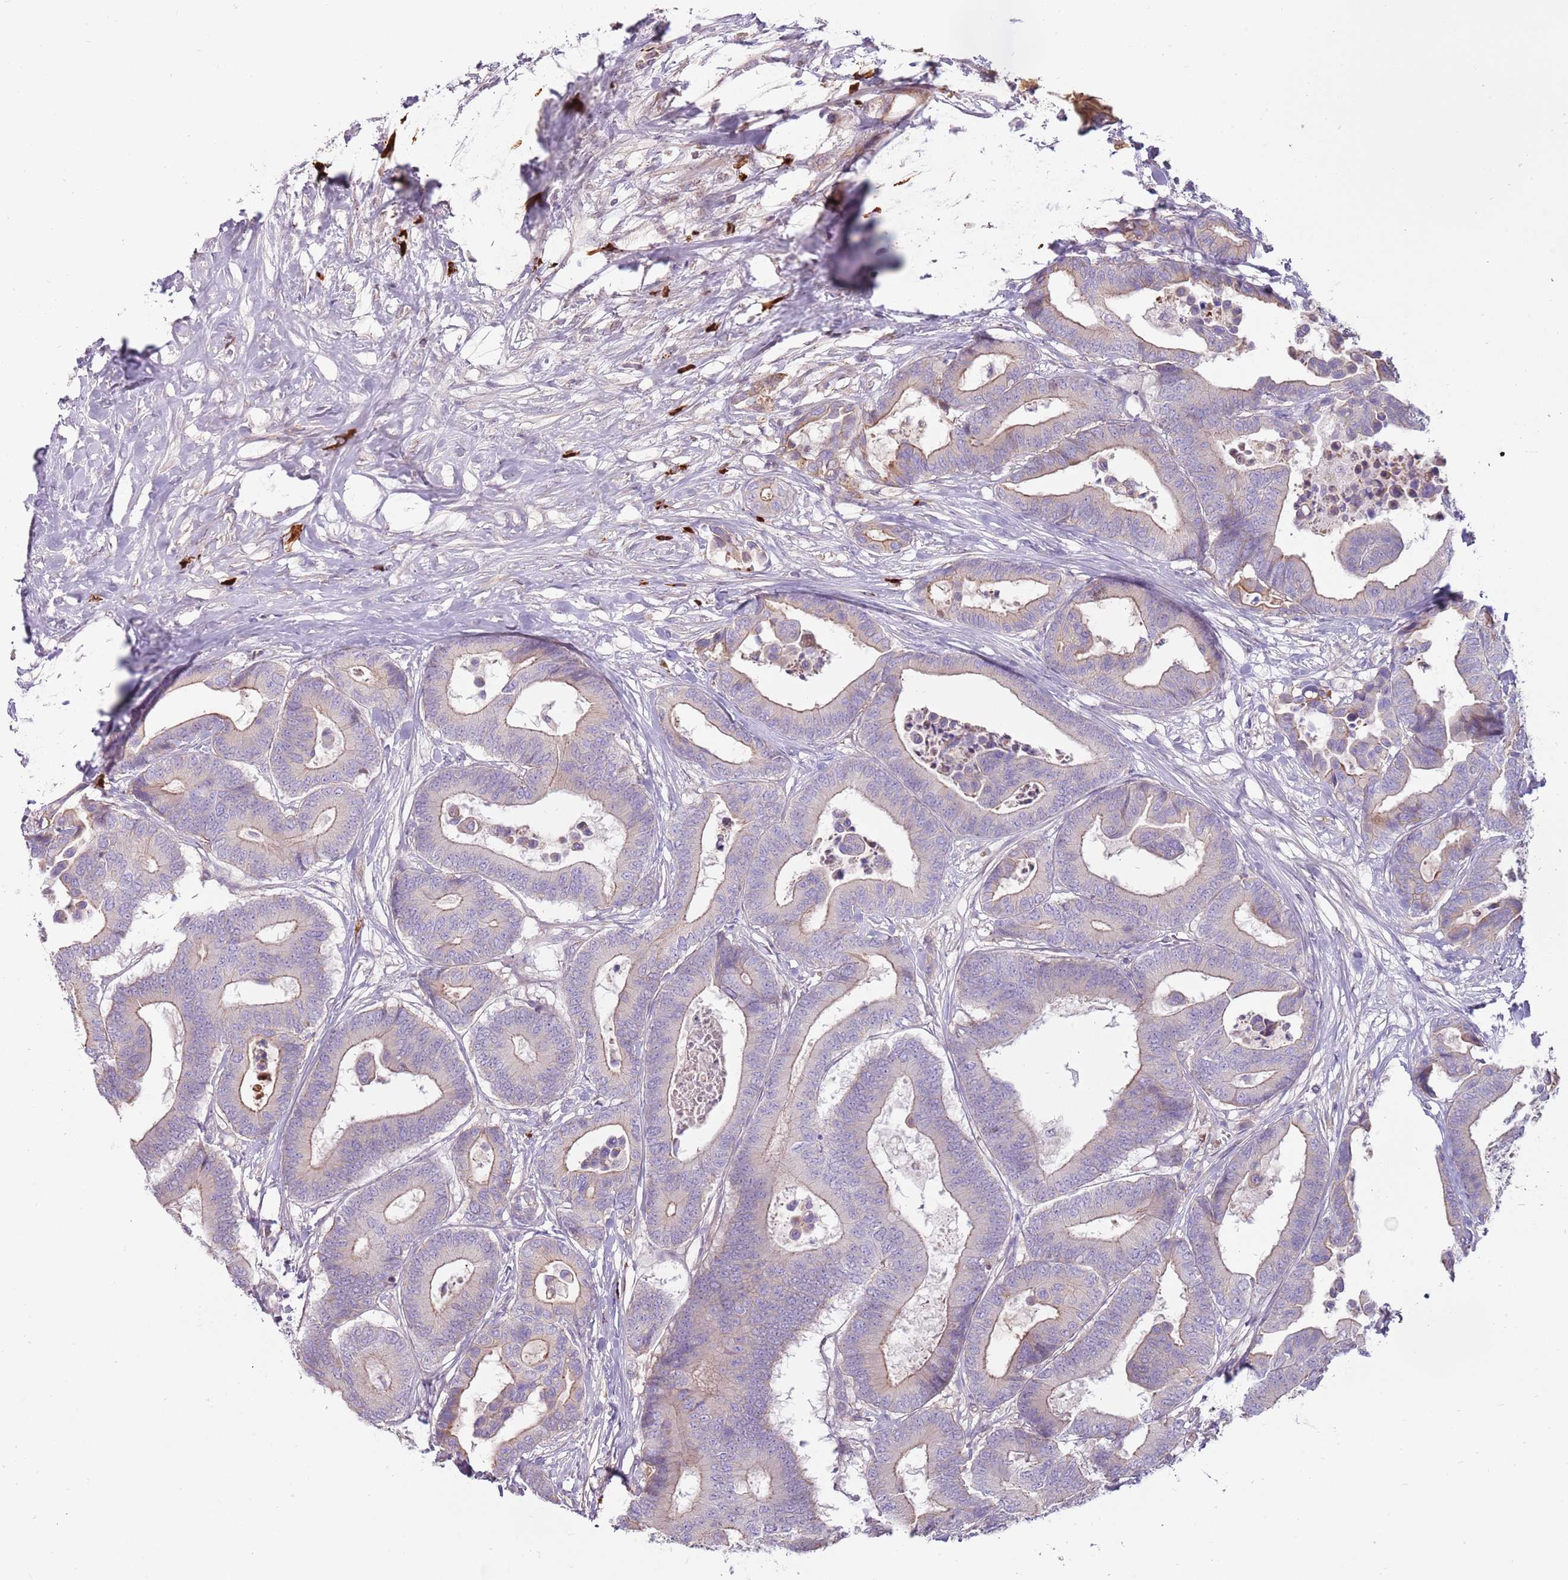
{"staining": {"intensity": "weak", "quantity": "25%-75%", "location": "cytoplasmic/membranous"}, "tissue": "colorectal cancer", "cell_type": "Tumor cells", "image_type": "cancer", "snomed": [{"axis": "morphology", "description": "Normal tissue, NOS"}, {"axis": "morphology", "description": "Adenocarcinoma, NOS"}, {"axis": "topography", "description": "Colon"}], "caption": "Immunohistochemical staining of colorectal adenocarcinoma displays low levels of weak cytoplasmic/membranous protein positivity in about 25%-75% of tumor cells.", "gene": "MCUB", "patient": {"sex": "male", "age": 82}}